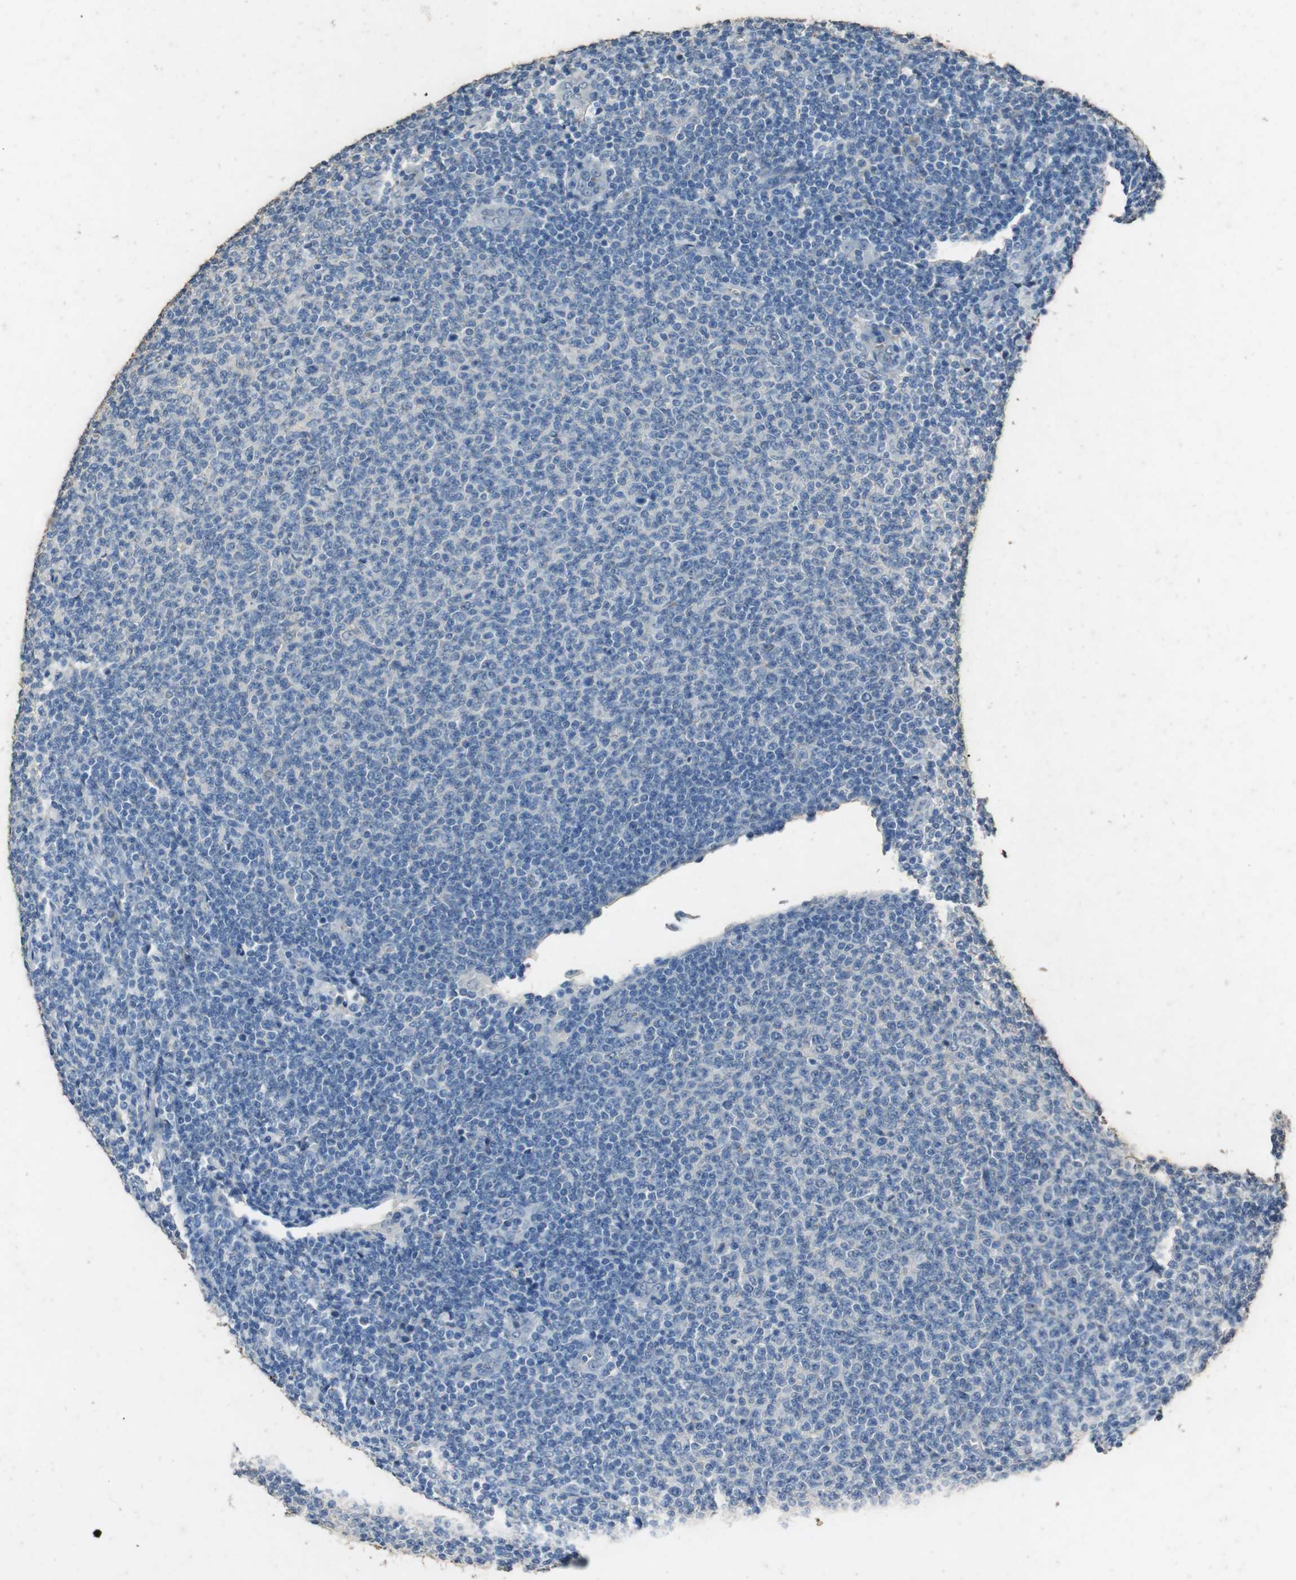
{"staining": {"intensity": "negative", "quantity": "none", "location": "none"}, "tissue": "lymphoma", "cell_type": "Tumor cells", "image_type": "cancer", "snomed": [{"axis": "morphology", "description": "Malignant lymphoma, non-Hodgkin's type, Low grade"}, {"axis": "topography", "description": "Lymph node"}], "caption": "Immunohistochemistry (IHC) of lymphoma exhibits no positivity in tumor cells.", "gene": "STBD1", "patient": {"sex": "male", "age": 66}}